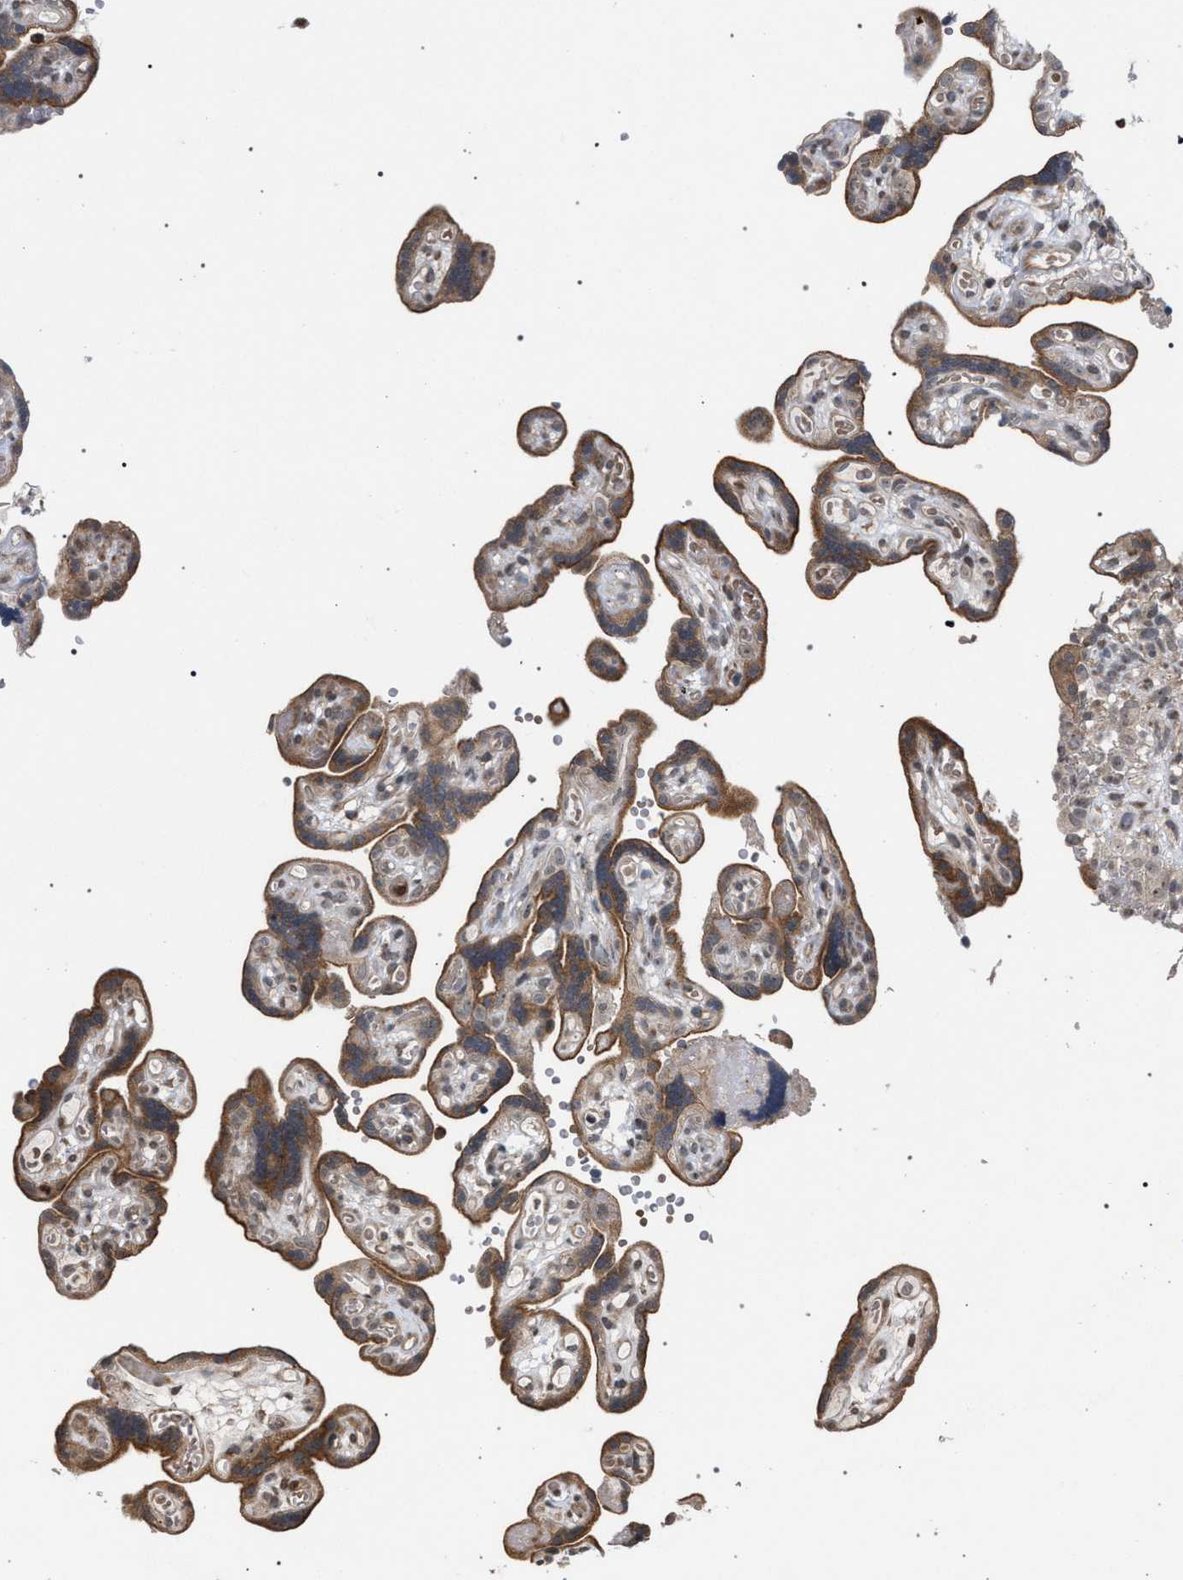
{"staining": {"intensity": "moderate", "quantity": ">75%", "location": "cytoplasmic/membranous"}, "tissue": "placenta", "cell_type": "Decidual cells", "image_type": "normal", "snomed": [{"axis": "morphology", "description": "Normal tissue, NOS"}, {"axis": "topography", "description": "Placenta"}], "caption": "The photomicrograph demonstrates staining of normal placenta, revealing moderate cytoplasmic/membranous protein positivity (brown color) within decidual cells. The staining was performed using DAB (3,3'-diaminobenzidine) to visualize the protein expression in brown, while the nuclei were stained in blue with hematoxylin (Magnification: 20x).", "gene": "IRAK4", "patient": {"sex": "female", "age": 30}}